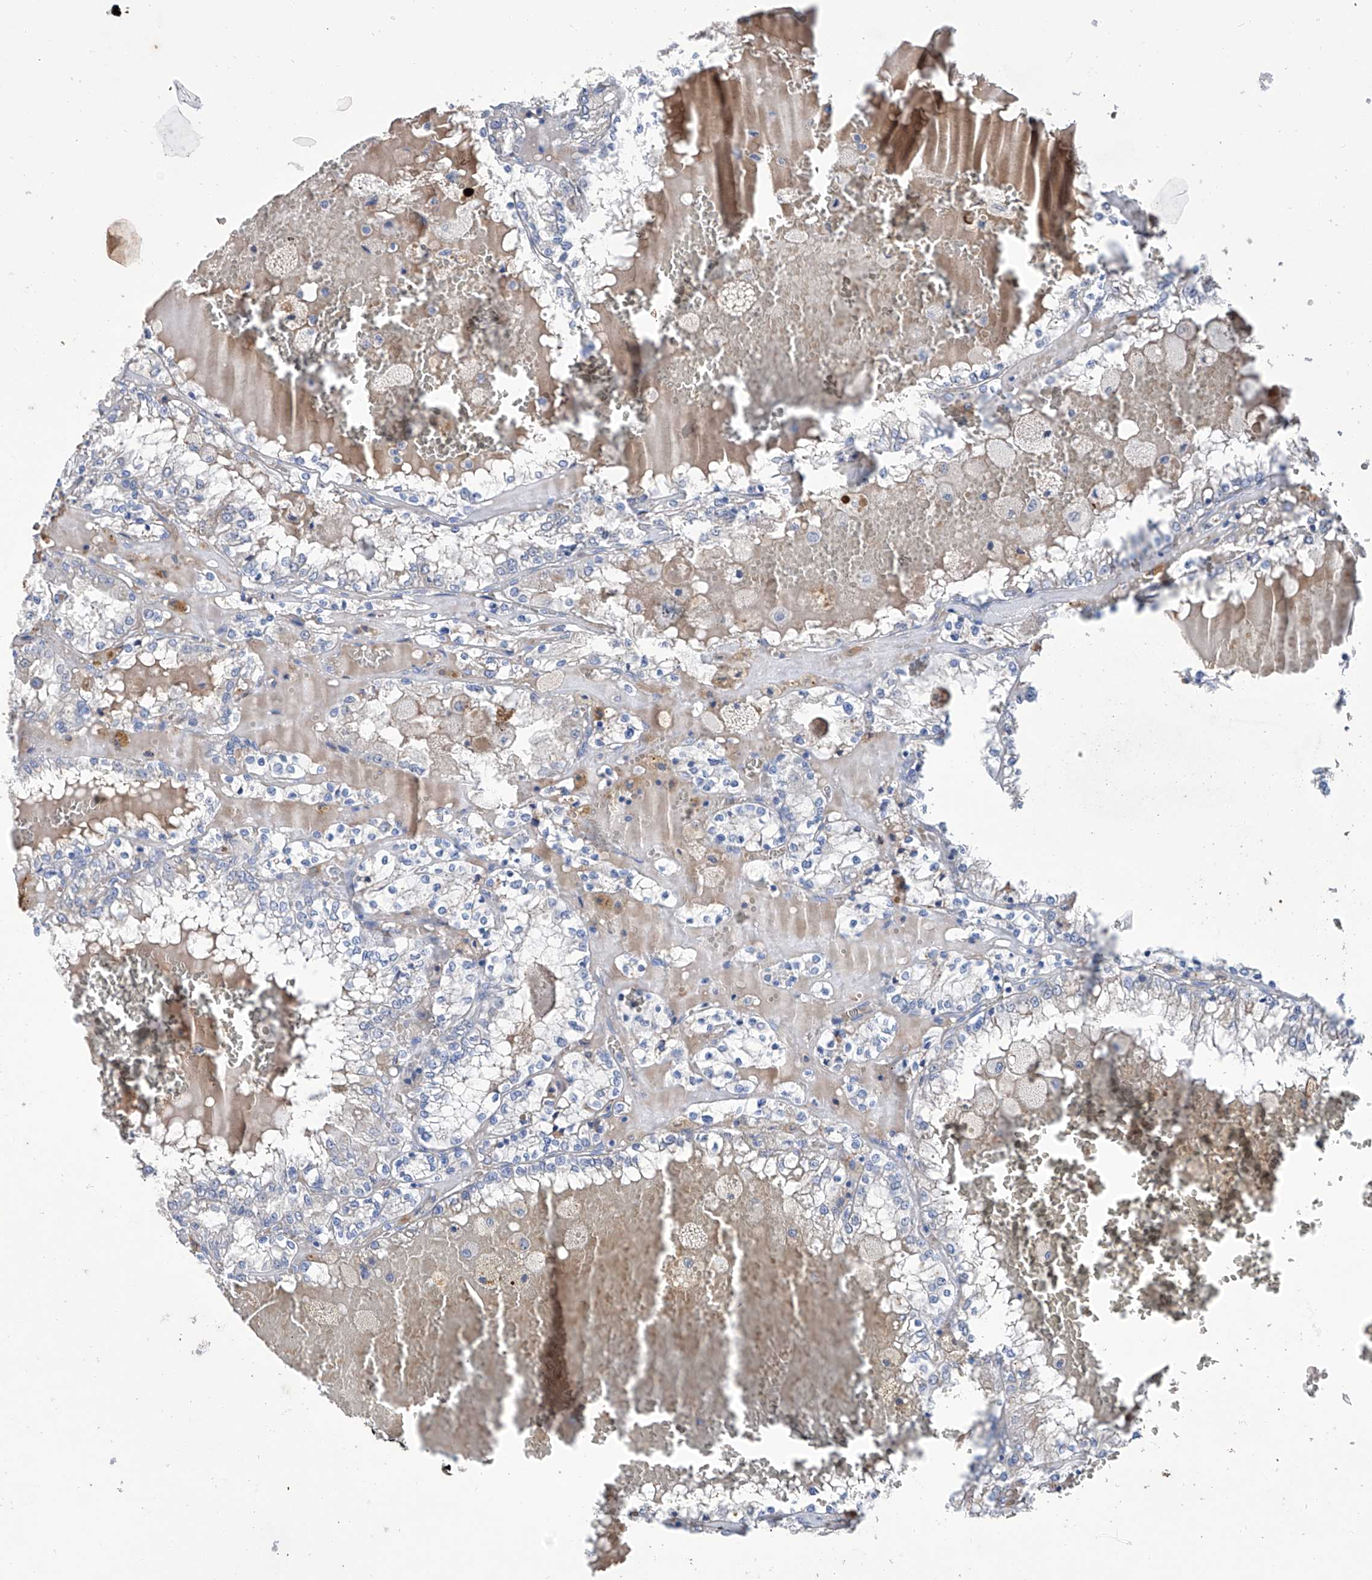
{"staining": {"intensity": "negative", "quantity": "none", "location": "none"}, "tissue": "renal cancer", "cell_type": "Tumor cells", "image_type": "cancer", "snomed": [{"axis": "morphology", "description": "Adenocarcinoma, NOS"}, {"axis": "topography", "description": "Kidney"}], "caption": "This is an immunohistochemistry (IHC) micrograph of human adenocarcinoma (renal). There is no expression in tumor cells.", "gene": "GPT", "patient": {"sex": "female", "age": 56}}